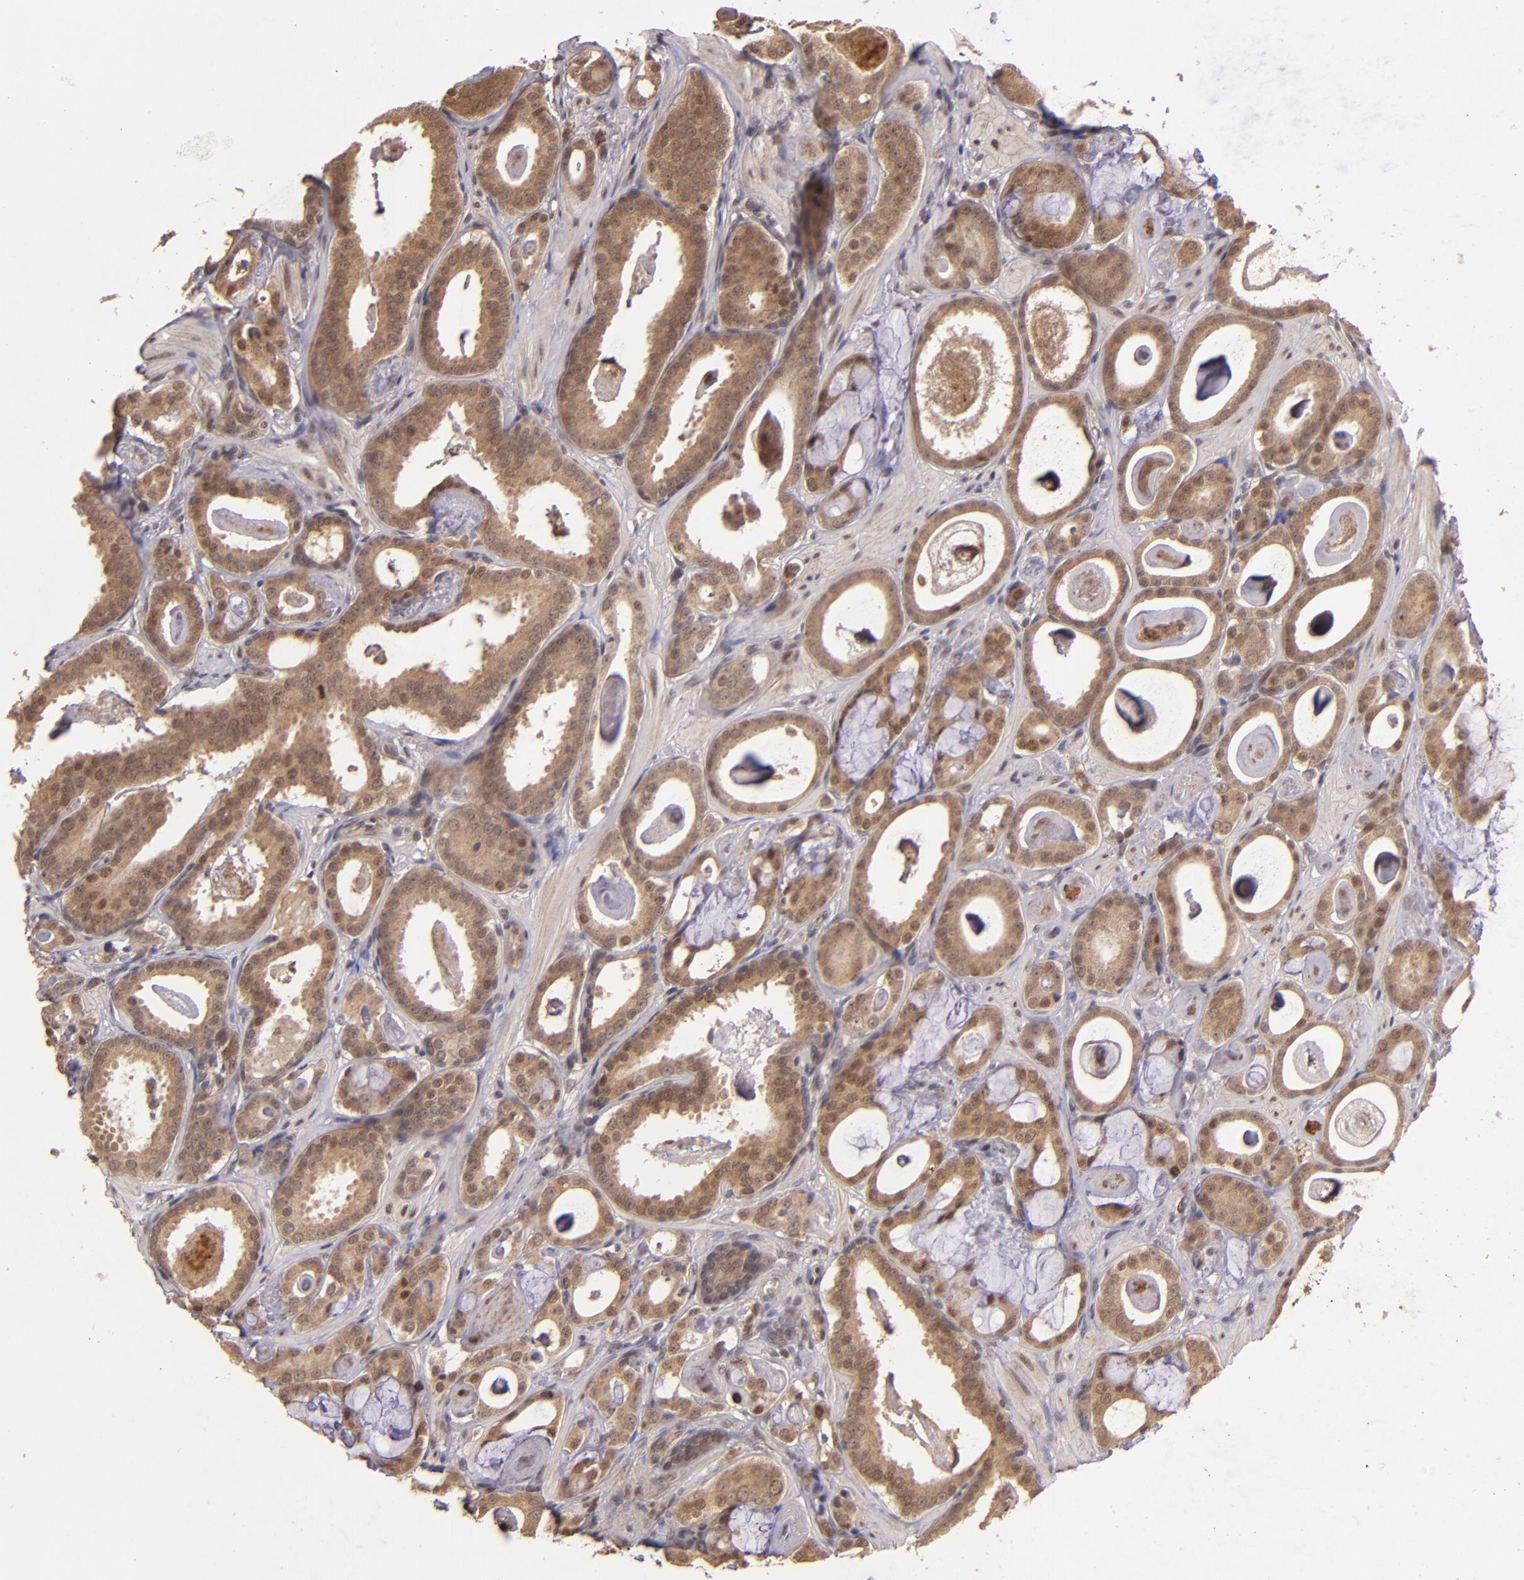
{"staining": {"intensity": "moderate", "quantity": ">75%", "location": "cytoplasmic/membranous"}, "tissue": "prostate cancer", "cell_type": "Tumor cells", "image_type": "cancer", "snomed": [{"axis": "morphology", "description": "Adenocarcinoma, Low grade"}, {"axis": "topography", "description": "Prostate"}], "caption": "Immunohistochemistry (IHC) photomicrograph of prostate low-grade adenocarcinoma stained for a protein (brown), which exhibits medium levels of moderate cytoplasmic/membranous expression in about >75% of tumor cells.", "gene": "ABHD12B", "patient": {"sex": "male", "age": 57}}